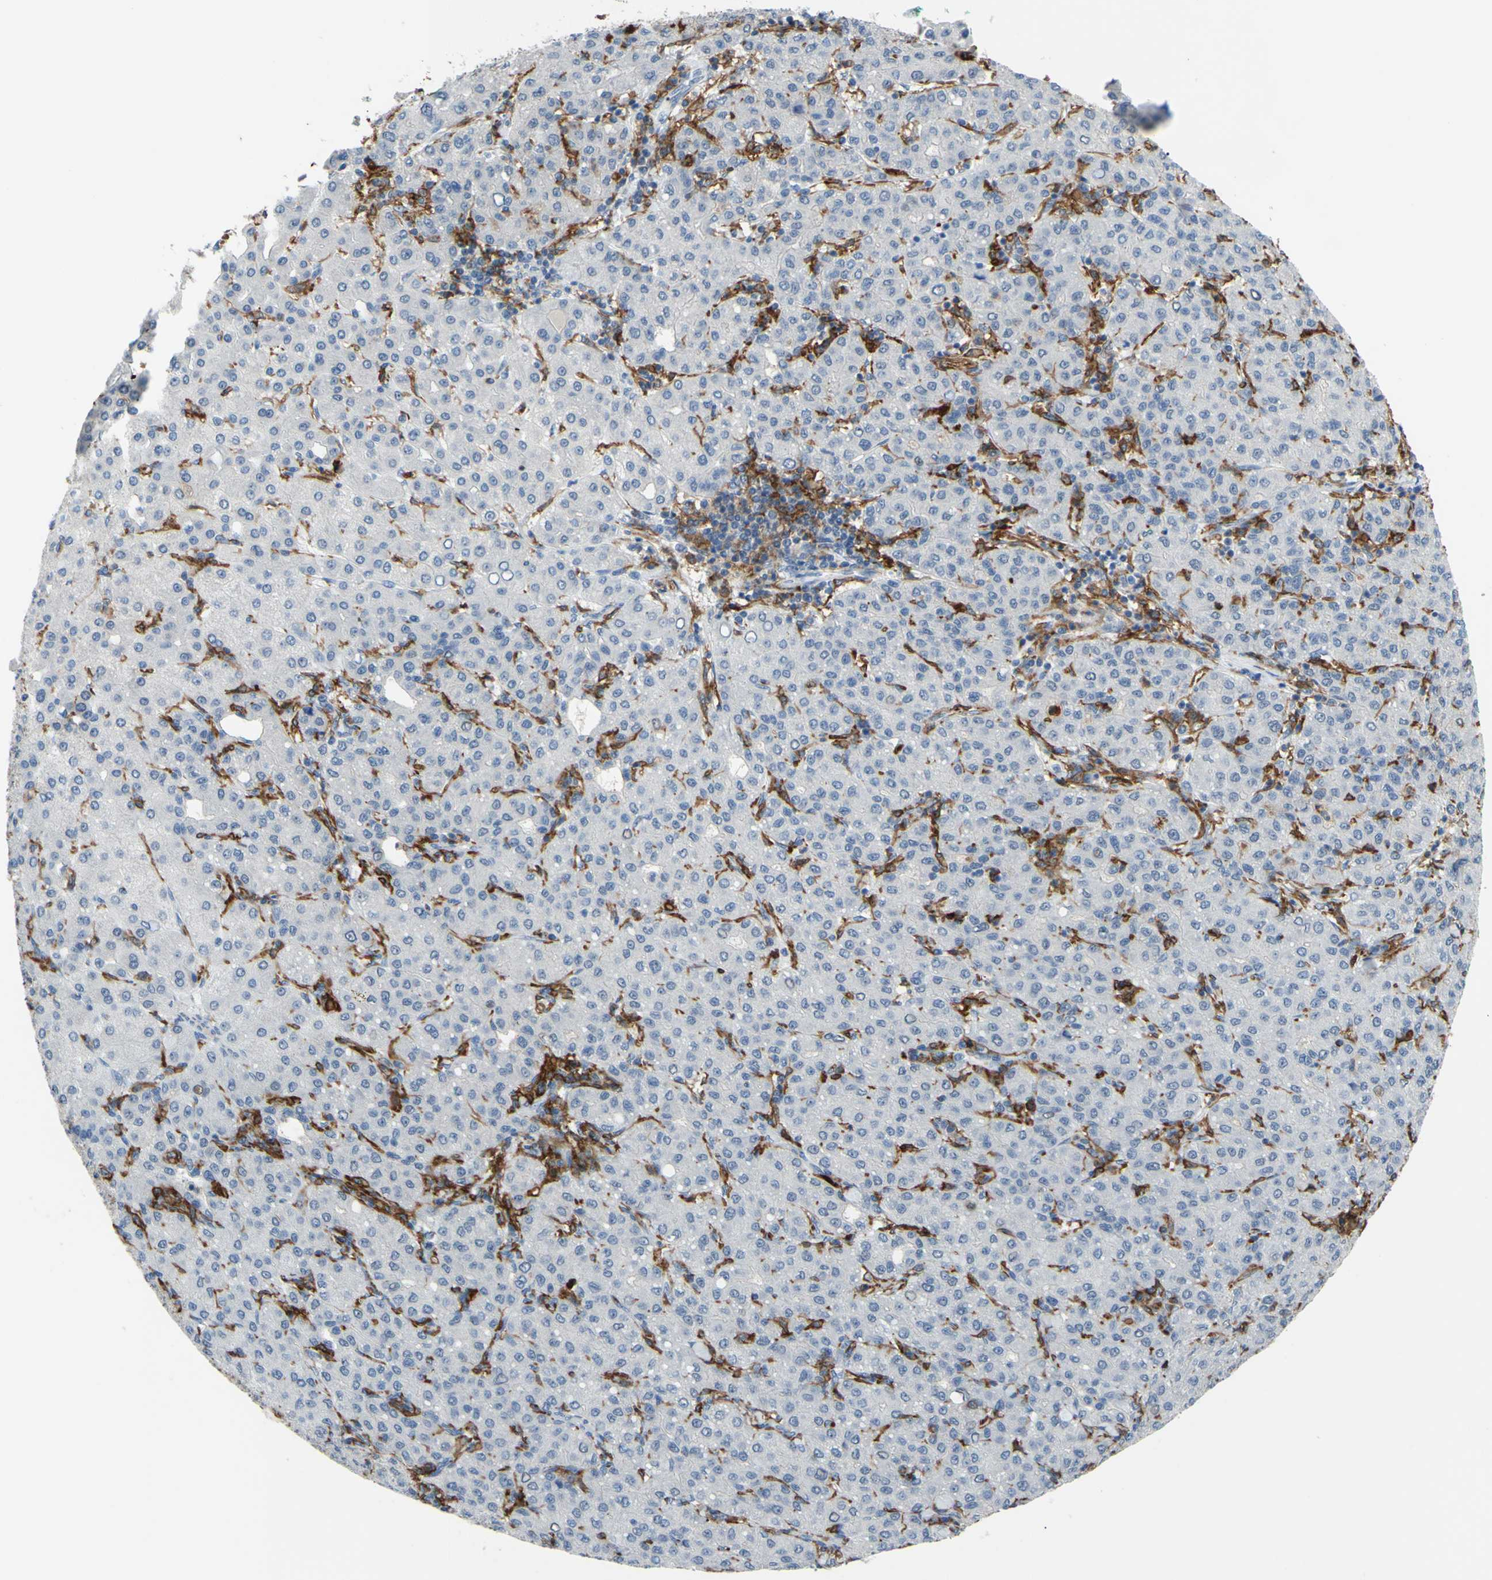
{"staining": {"intensity": "negative", "quantity": "none", "location": "none"}, "tissue": "liver cancer", "cell_type": "Tumor cells", "image_type": "cancer", "snomed": [{"axis": "morphology", "description": "Carcinoma, Hepatocellular, NOS"}, {"axis": "topography", "description": "Liver"}], "caption": "Human liver cancer stained for a protein using immunohistochemistry displays no staining in tumor cells.", "gene": "FCGR2A", "patient": {"sex": "male", "age": 65}}